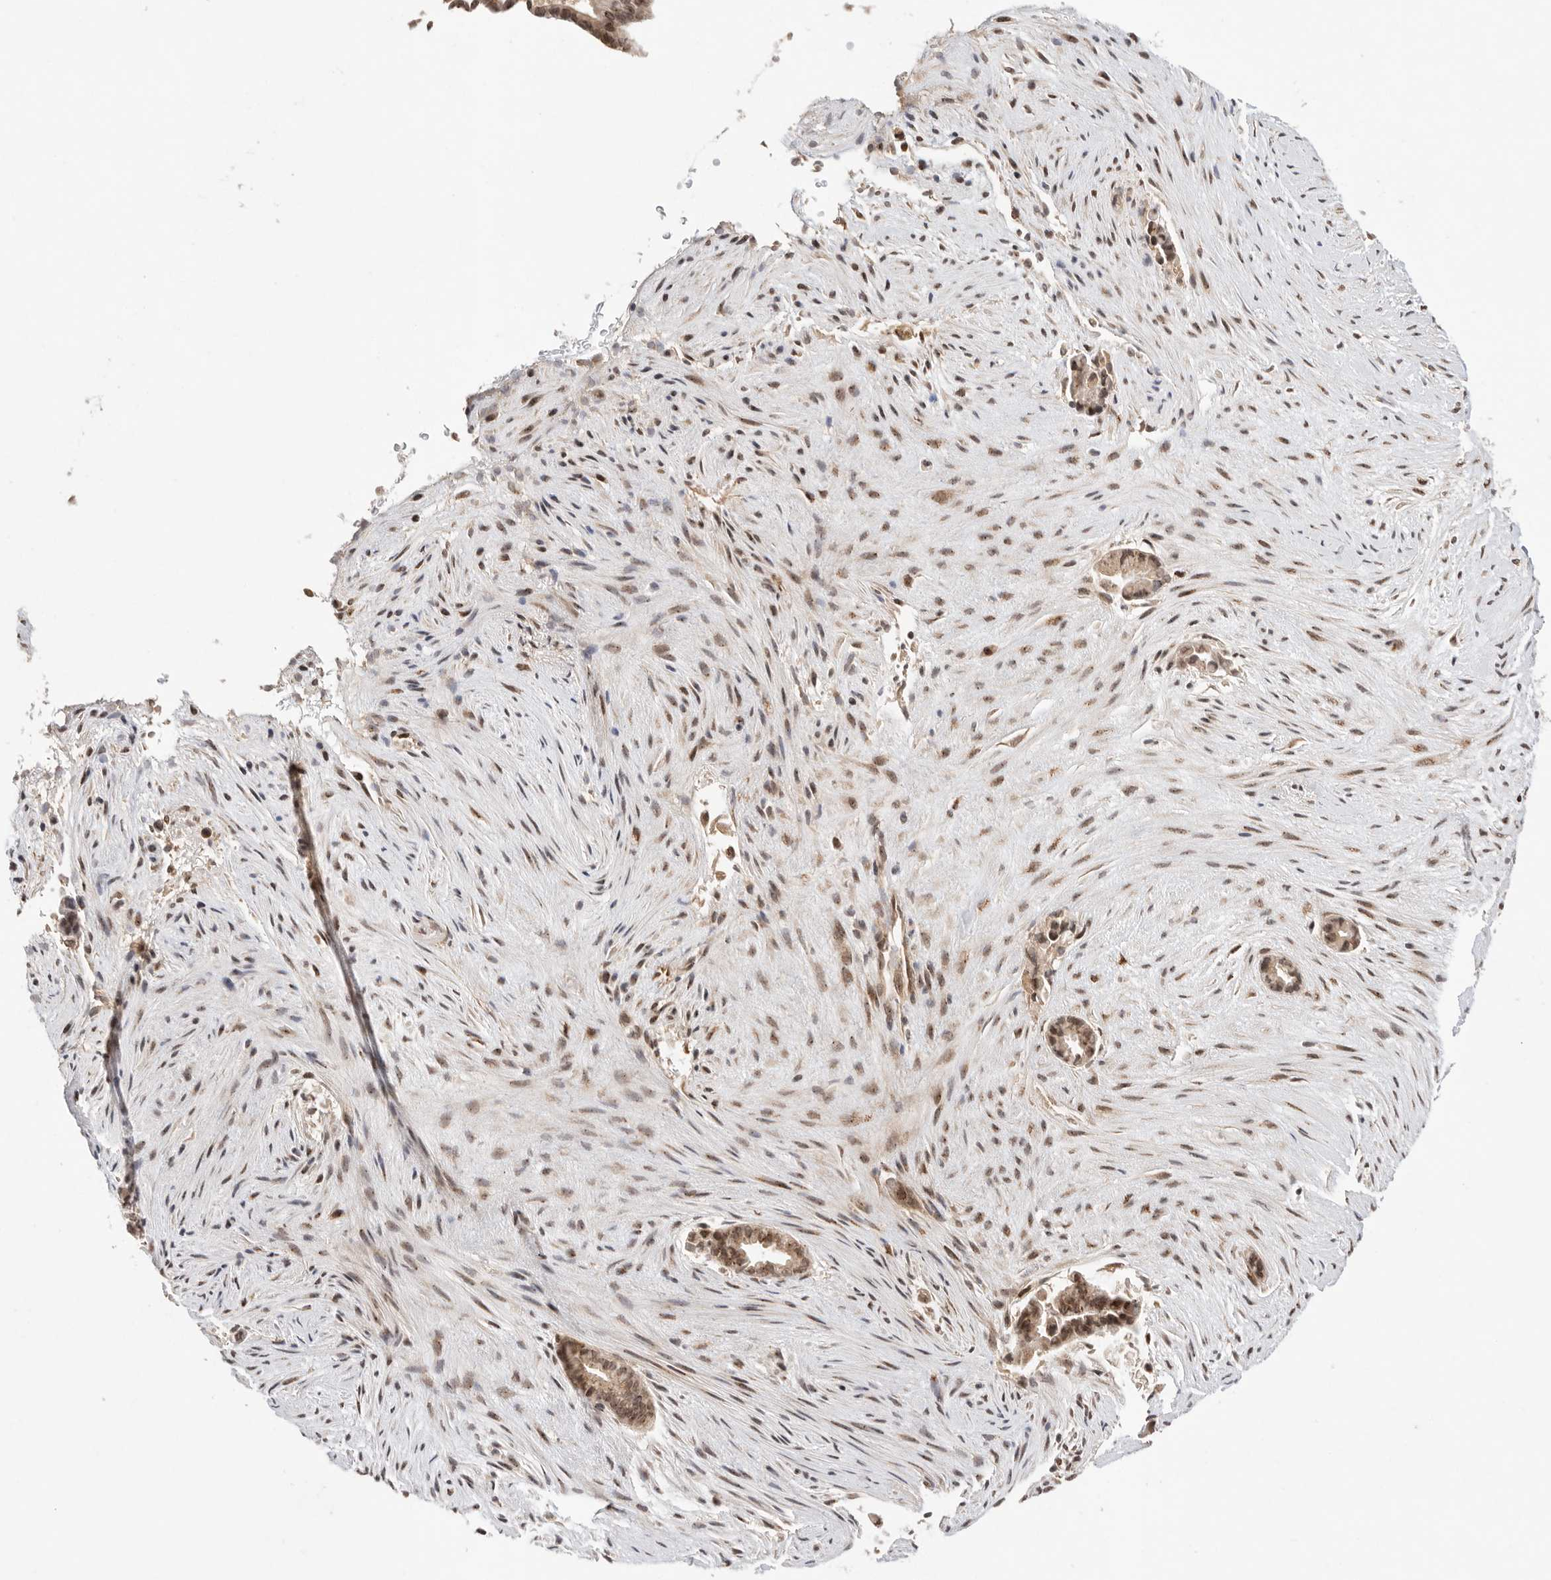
{"staining": {"intensity": "moderate", "quantity": ">75%", "location": "nuclear"}, "tissue": "liver cancer", "cell_type": "Tumor cells", "image_type": "cancer", "snomed": [{"axis": "morphology", "description": "Cholangiocarcinoma"}, {"axis": "topography", "description": "Liver"}], "caption": "The histopathology image exhibits immunohistochemical staining of cholangiocarcinoma (liver). There is moderate nuclear staining is identified in about >75% of tumor cells.", "gene": "LEMD3", "patient": {"sex": "female", "age": 55}}